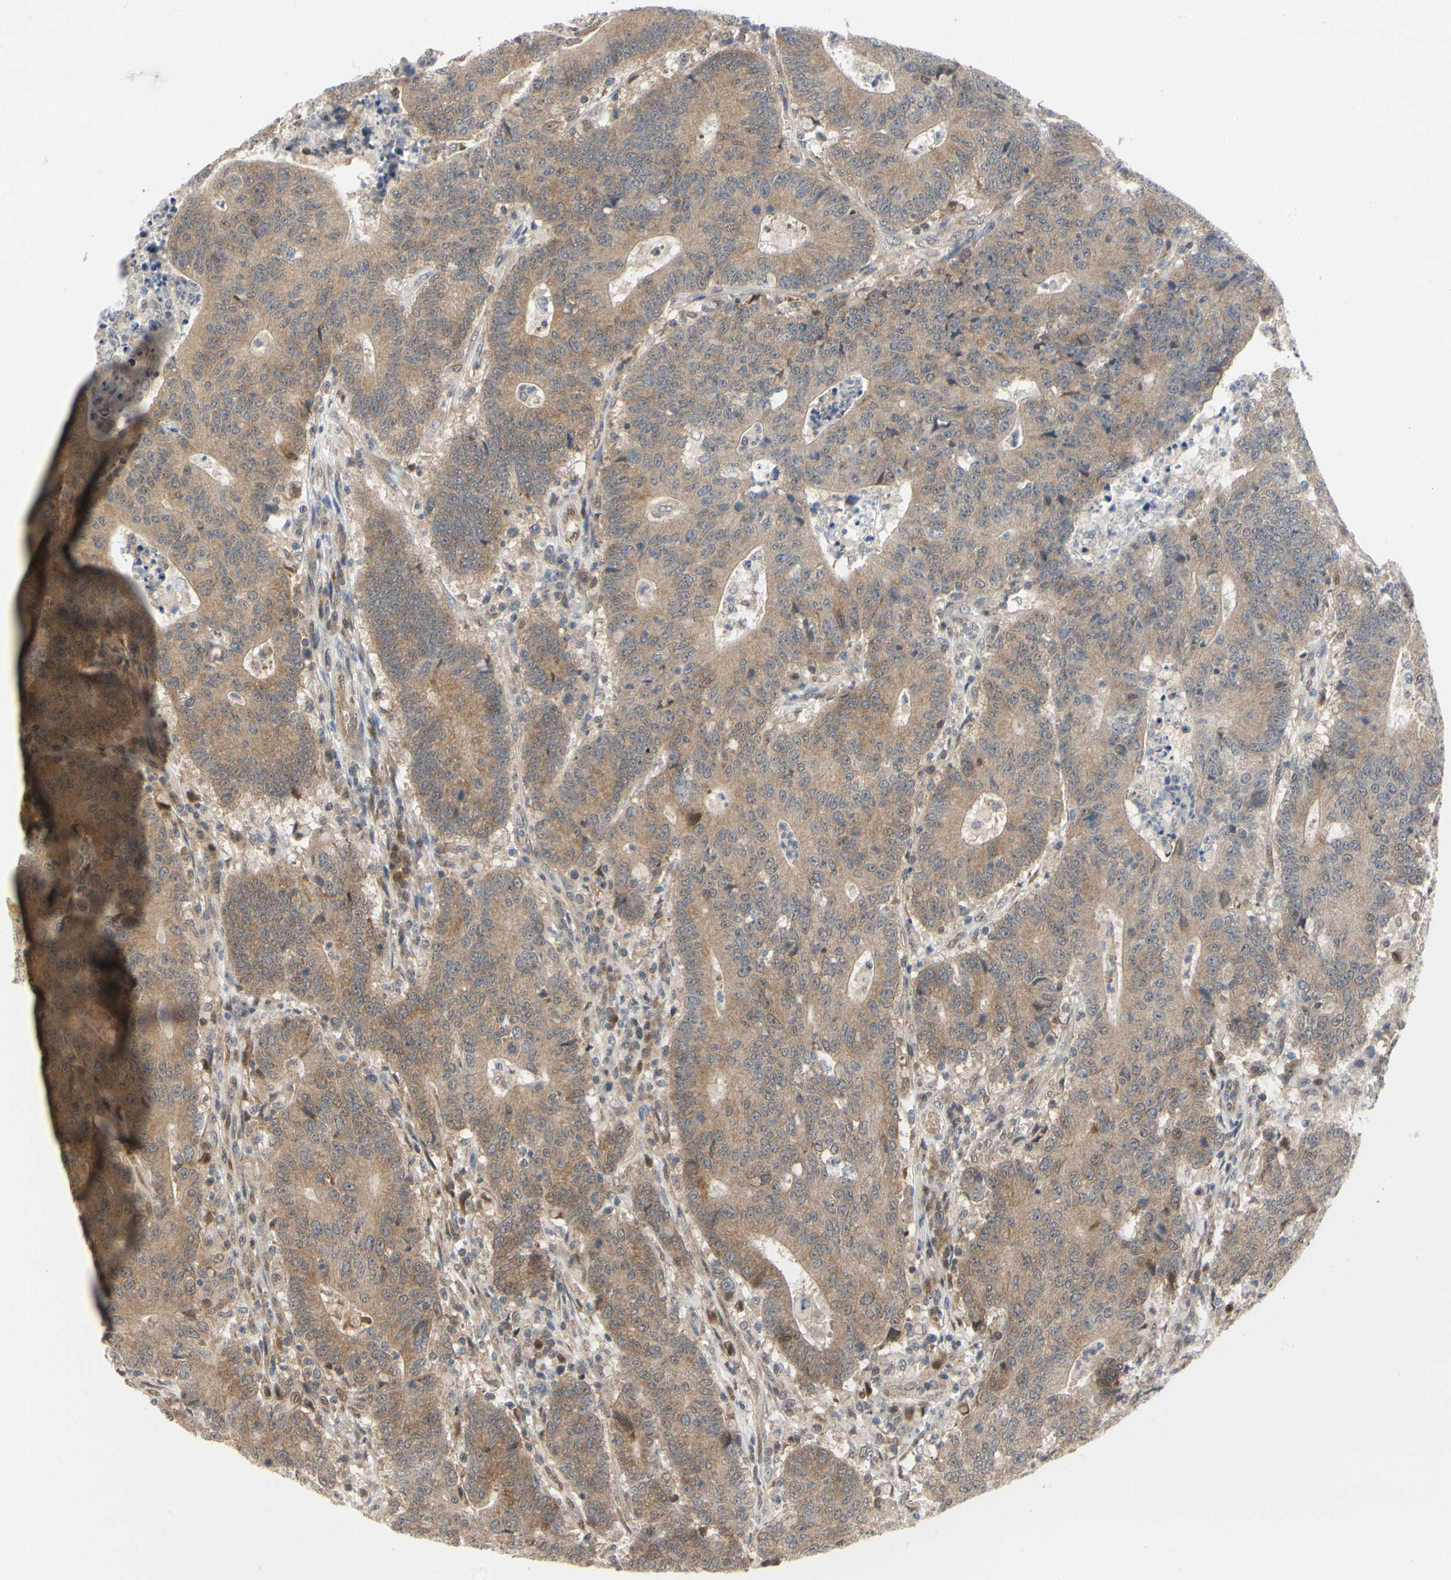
{"staining": {"intensity": "strong", "quantity": ">75%", "location": "cytoplasmic/membranous"}, "tissue": "colorectal cancer", "cell_type": "Tumor cells", "image_type": "cancer", "snomed": [{"axis": "morphology", "description": "Normal tissue, NOS"}, {"axis": "morphology", "description": "Adenocarcinoma, NOS"}, {"axis": "topography", "description": "Colon"}], "caption": "Protein staining shows strong cytoplasmic/membranous positivity in about >75% of tumor cells in adenocarcinoma (colorectal).", "gene": "CDK5", "patient": {"sex": "female", "age": 75}}